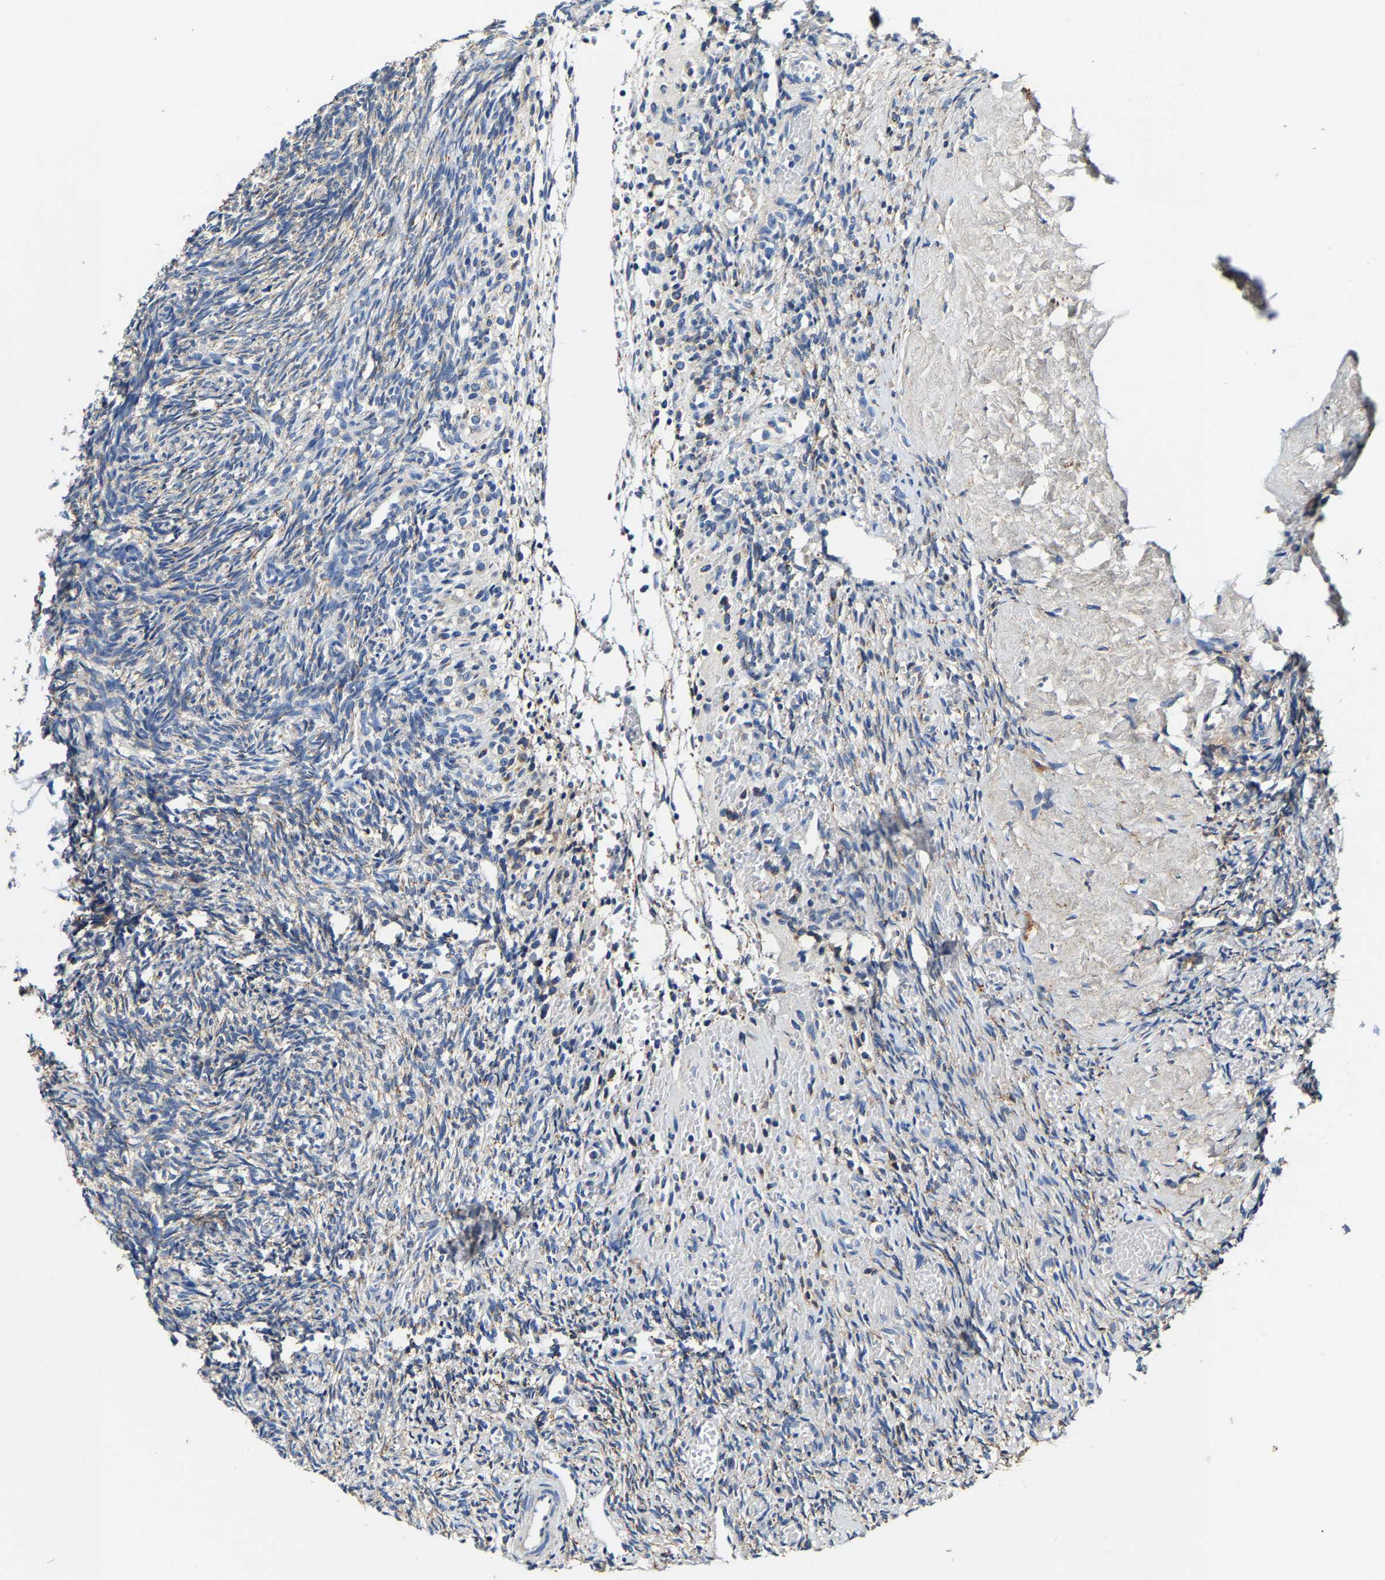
{"staining": {"intensity": "weak", "quantity": "<25%", "location": "cytoplasmic/membranous"}, "tissue": "ovary", "cell_type": "Follicle cells", "image_type": "normal", "snomed": [{"axis": "morphology", "description": "Normal tissue, NOS"}, {"axis": "topography", "description": "Ovary"}], "caption": "Follicle cells show no significant protein positivity in normal ovary. Brightfield microscopy of immunohistochemistry (IHC) stained with DAB (3,3'-diaminobenzidine) (brown) and hematoxylin (blue), captured at high magnification.", "gene": "SLC25A25", "patient": {"sex": "female", "age": 41}}